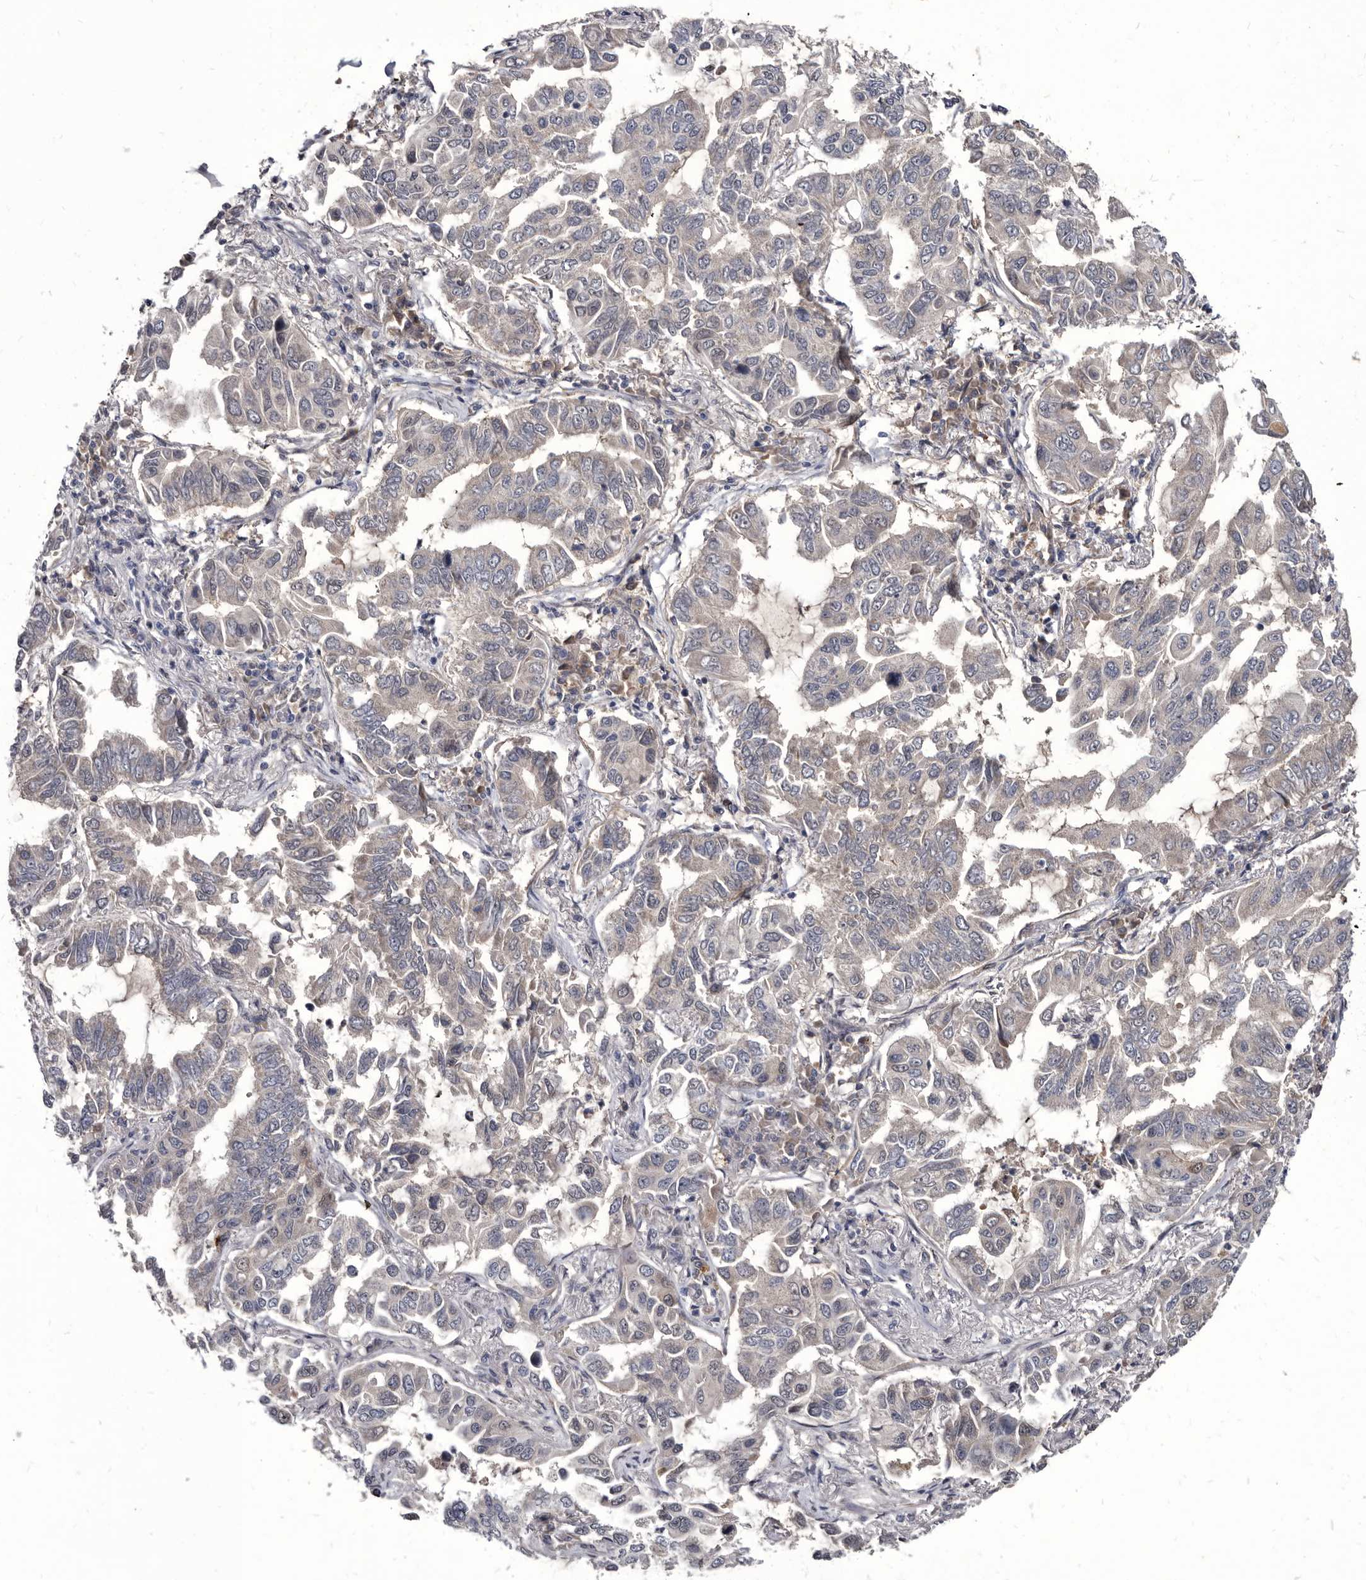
{"staining": {"intensity": "negative", "quantity": "none", "location": "none"}, "tissue": "lung cancer", "cell_type": "Tumor cells", "image_type": "cancer", "snomed": [{"axis": "morphology", "description": "Adenocarcinoma, NOS"}, {"axis": "topography", "description": "Lung"}], "caption": "Tumor cells show no significant protein staining in lung adenocarcinoma.", "gene": "PROM1", "patient": {"sex": "male", "age": 64}}